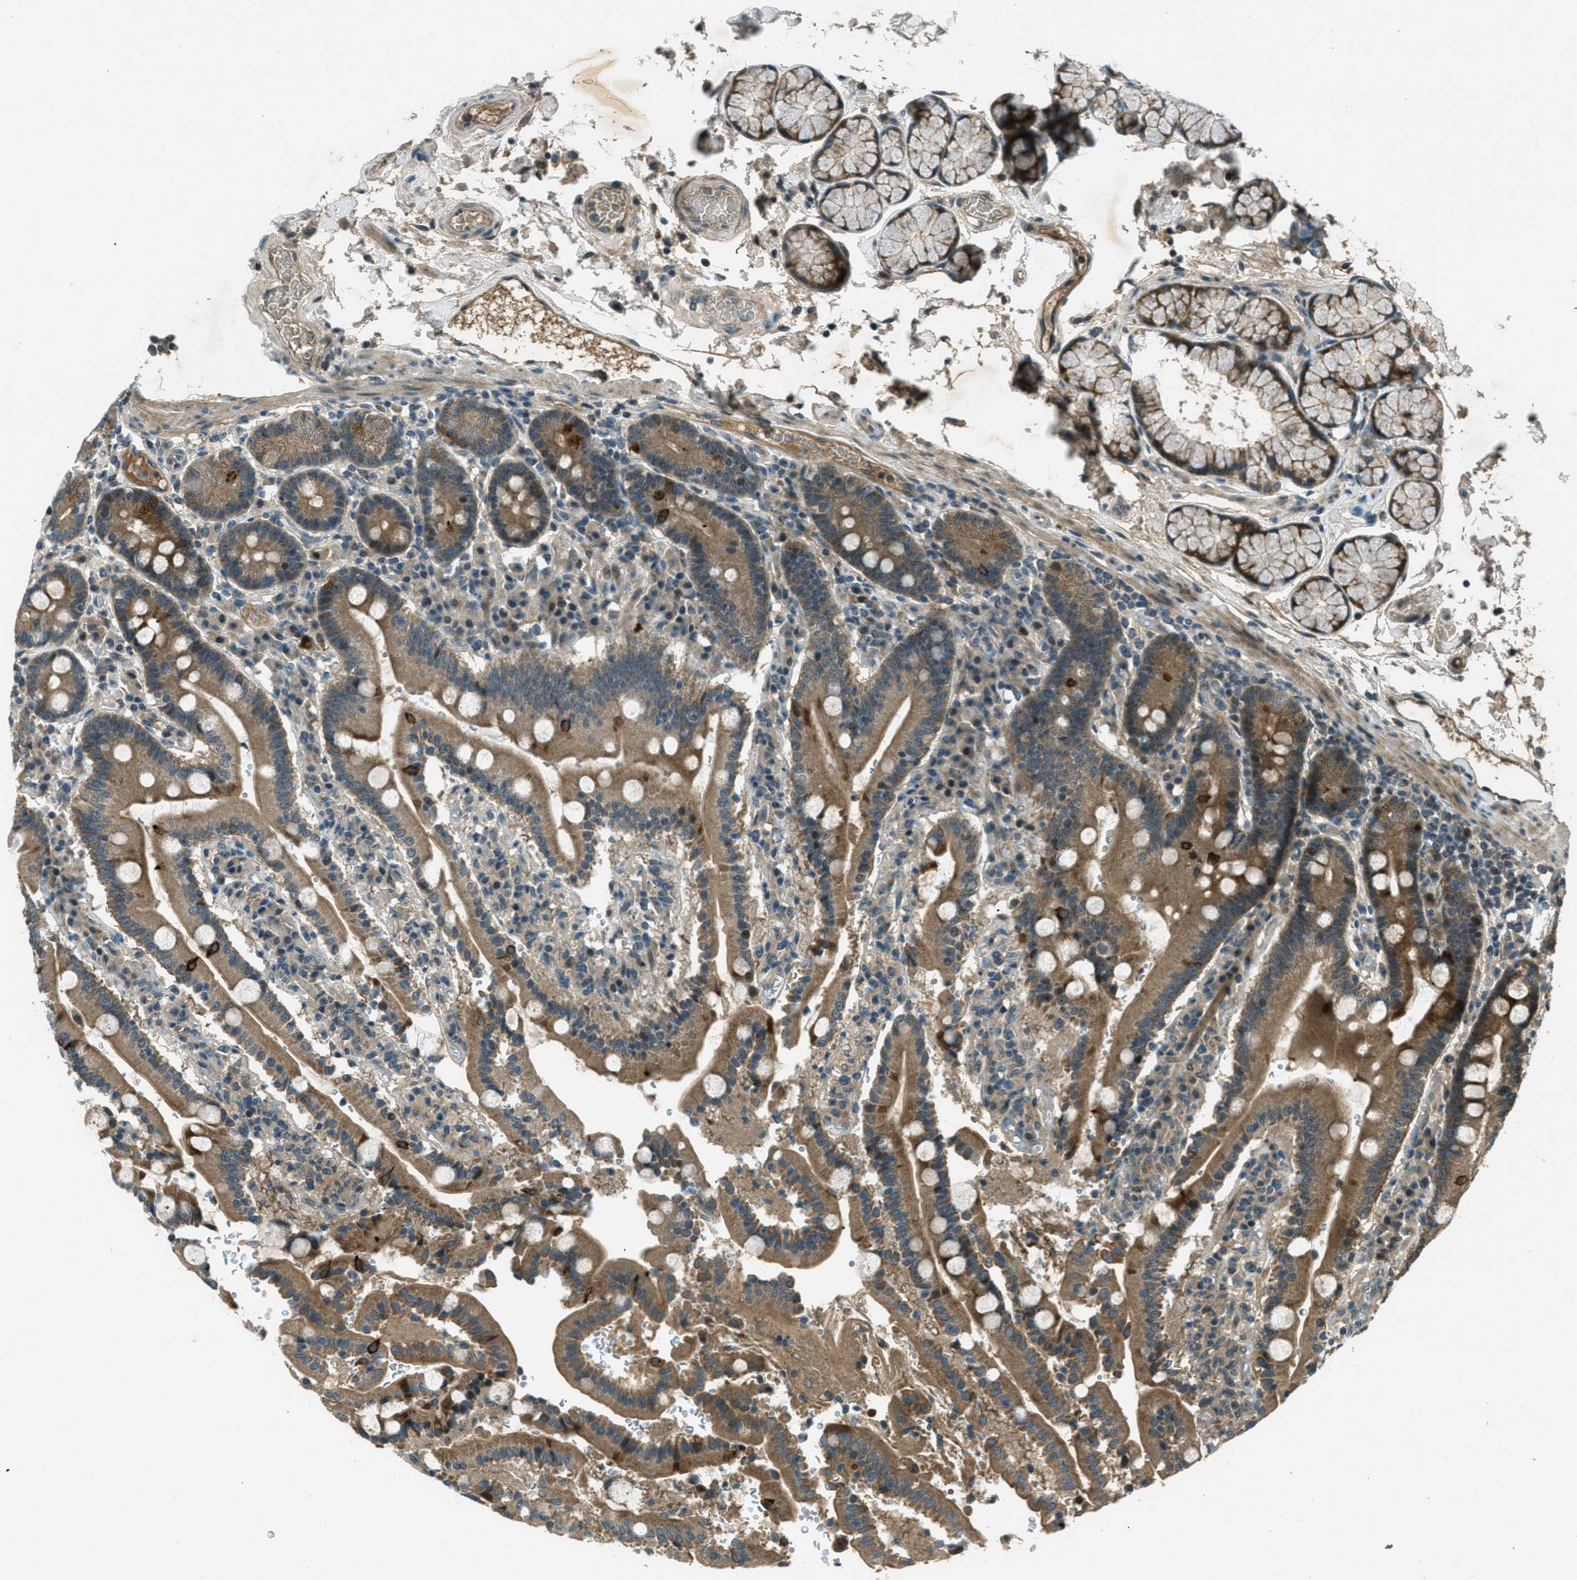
{"staining": {"intensity": "moderate", "quantity": ">75%", "location": "cytoplasmic/membranous"}, "tissue": "duodenum", "cell_type": "Glandular cells", "image_type": "normal", "snomed": [{"axis": "morphology", "description": "Normal tissue, NOS"}, {"axis": "topography", "description": "Small intestine, NOS"}], "caption": "This is a micrograph of immunohistochemistry staining of normal duodenum, which shows moderate staining in the cytoplasmic/membranous of glandular cells.", "gene": "STK11", "patient": {"sex": "female", "age": 71}}